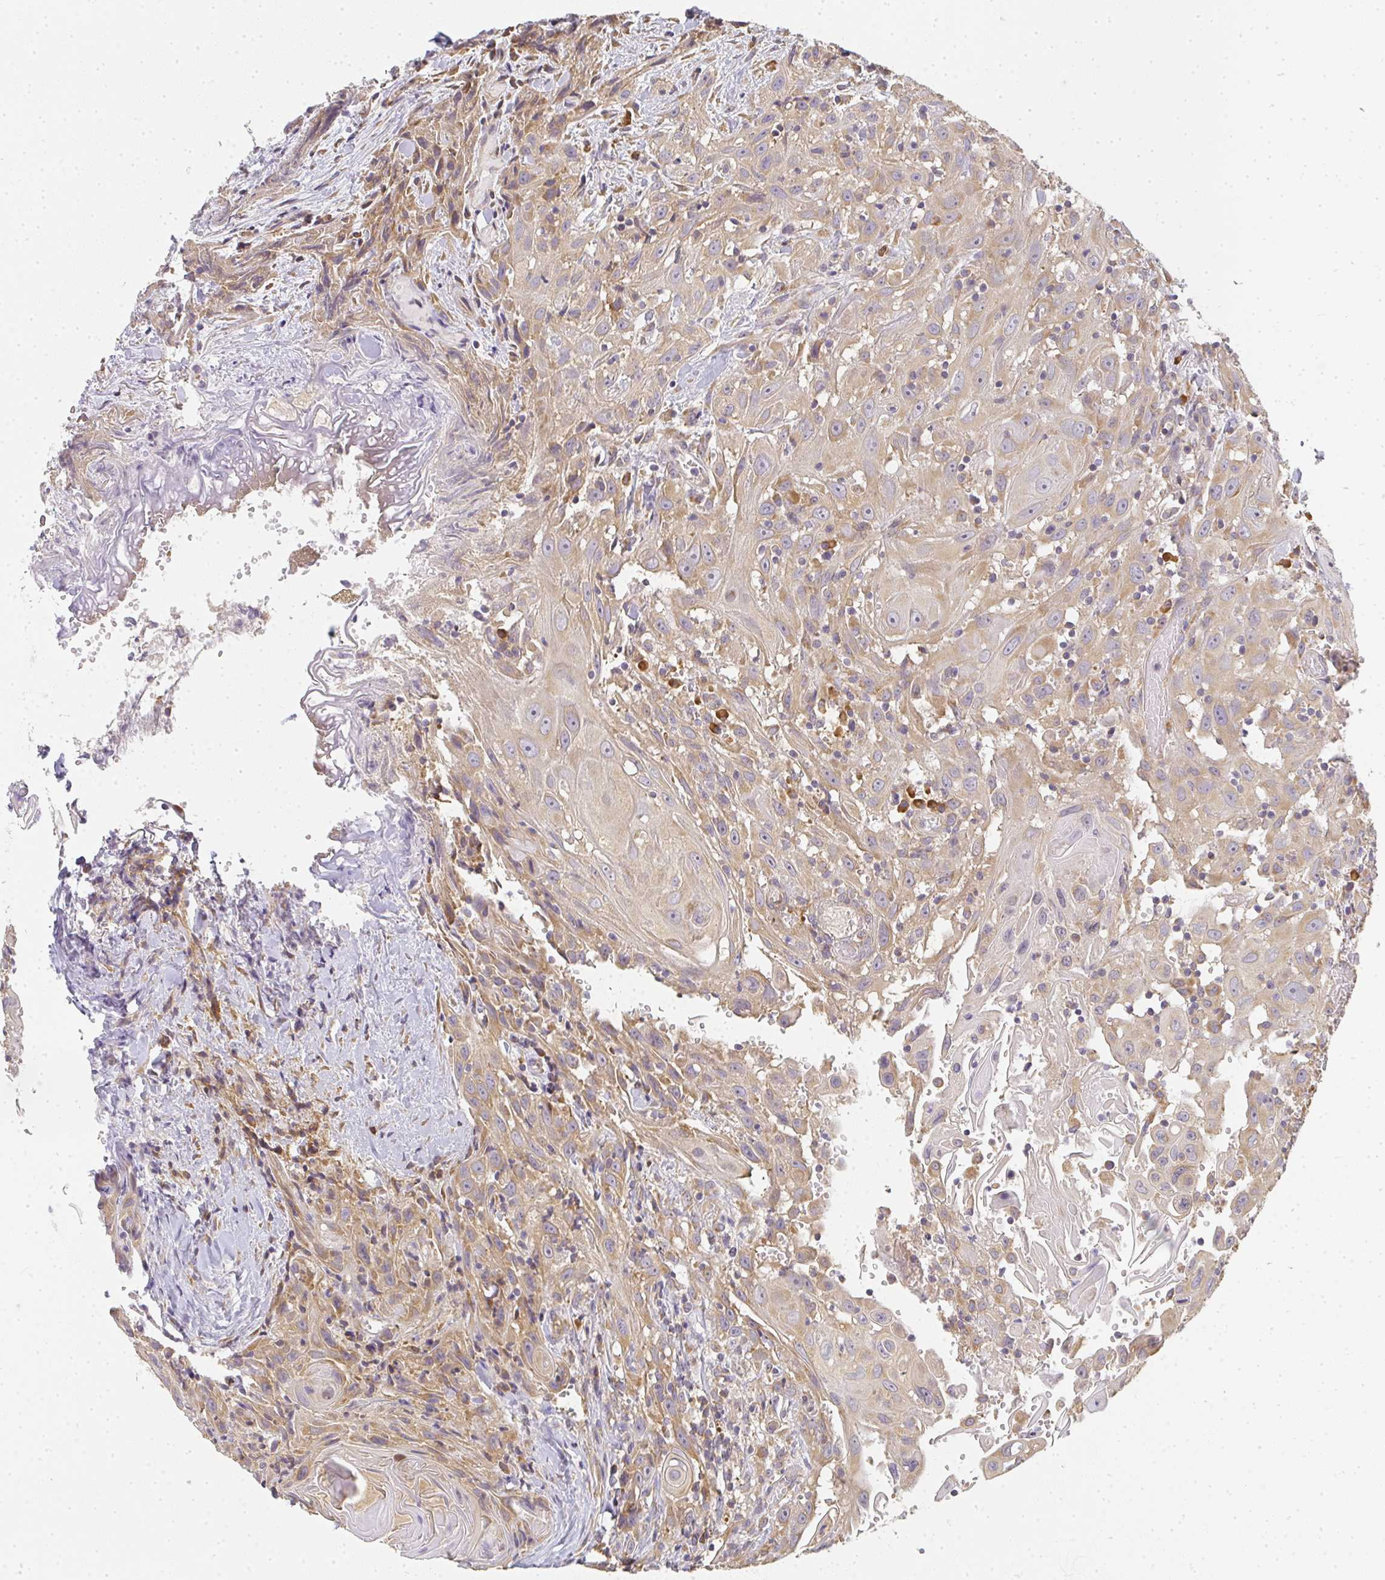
{"staining": {"intensity": "weak", "quantity": ">75%", "location": "cytoplasmic/membranous"}, "tissue": "head and neck cancer", "cell_type": "Tumor cells", "image_type": "cancer", "snomed": [{"axis": "morphology", "description": "Squamous cell carcinoma, NOS"}, {"axis": "topography", "description": "Head-Neck"}], "caption": "Tumor cells demonstrate weak cytoplasmic/membranous staining in about >75% of cells in head and neck cancer. (DAB IHC, brown staining for protein, blue staining for nuclei).", "gene": "SLC35B3", "patient": {"sex": "female", "age": 95}}